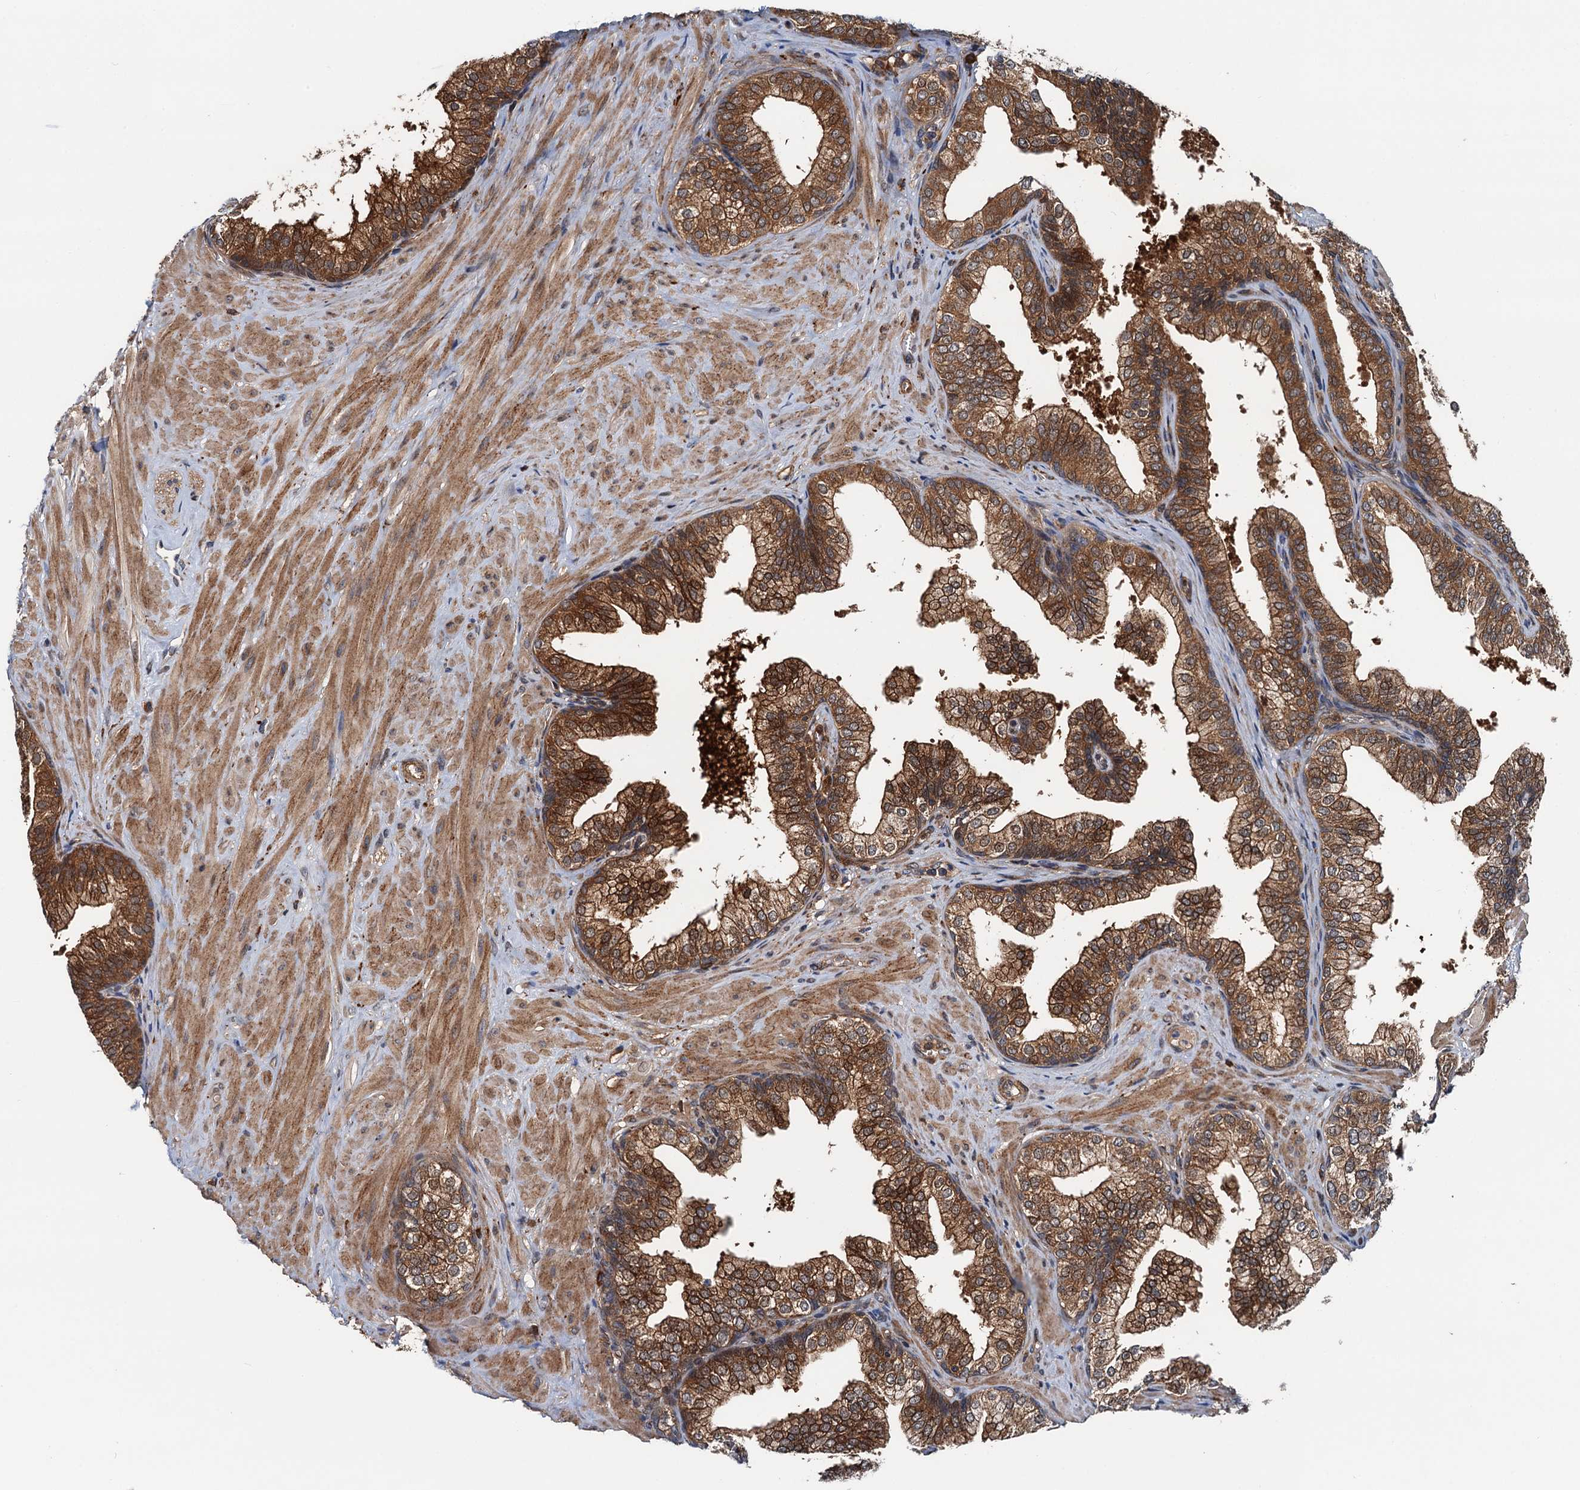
{"staining": {"intensity": "moderate", "quantity": ">75%", "location": "cytoplasmic/membranous"}, "tissue": "prostate", "cell_type": "Glandular cells", "image_type": "normal", "snomed": [{"axis": "morphology", "description": "Normal tissue, NOS"}, {"axis": "topography", "description": "Prostate"}], "caption": "A brown stain highlights moderate cytoplasmic/membranous positivity of a protein in glandular cells of normal human prostate.", "gene": "AAGAB", "patient": {"sex": "male", "age": 60}}